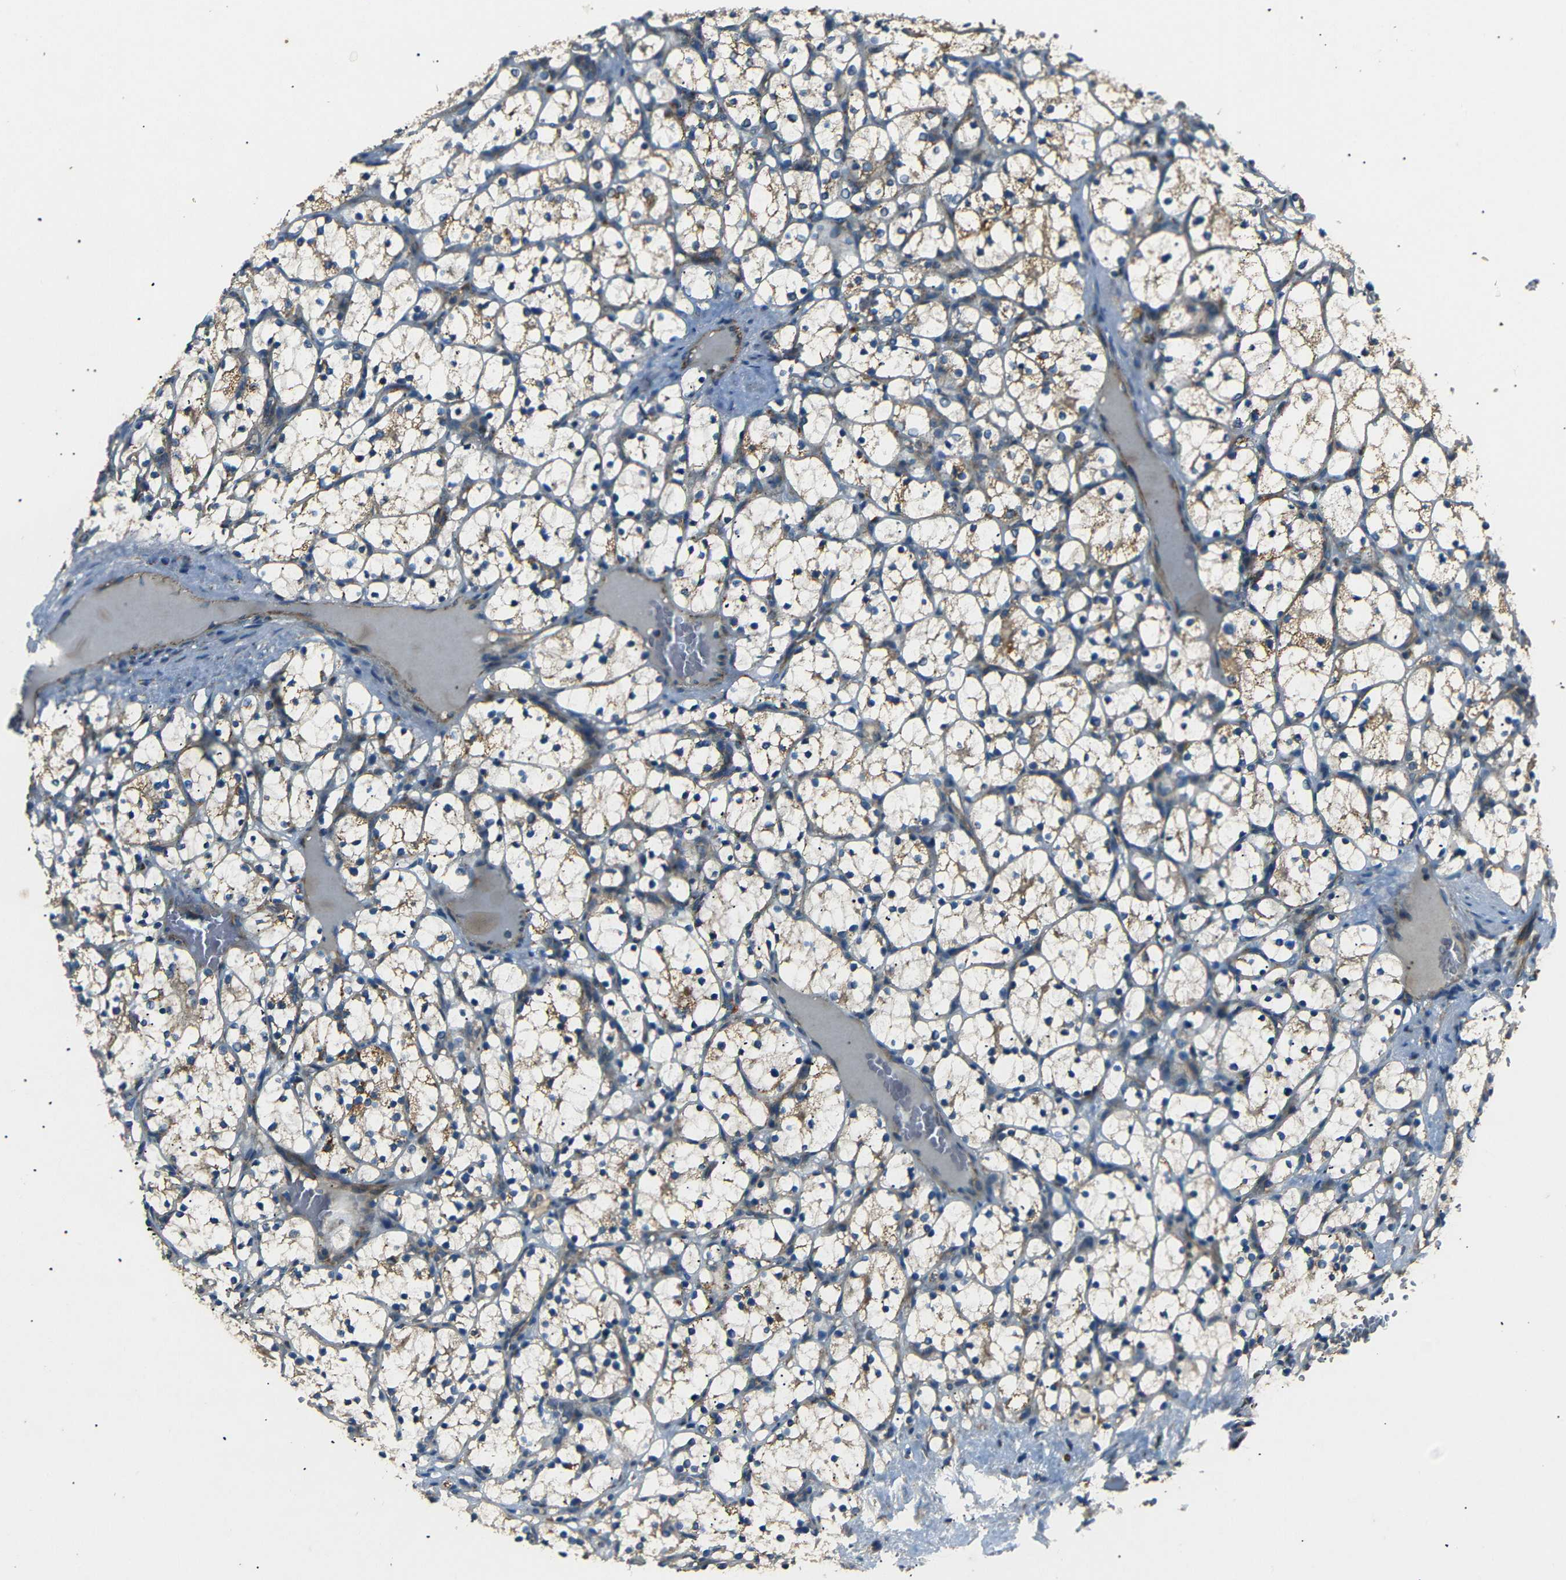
{"staining": {"intensity": "moderate", "quantity": "25%-75%", "location": "cytoplasmic/membranous"}, "tissue": "renal cancer", "cell_type": "Tumor cells", "image_type": "cancer", "snomed": [{"axis": "morphology", "description": "Adenocarcinoma, NOS"}, {"axis": "topography", "description": "Kidney"}], "caption": "Renal cancer tissue exhibits moderate cytoplasmic/membranous expression in about 25%-75% of tumor cells, visualized by immunohistochemistry.", "gene": "NETO2", "patient": {"sex": "female", "age": 69}}